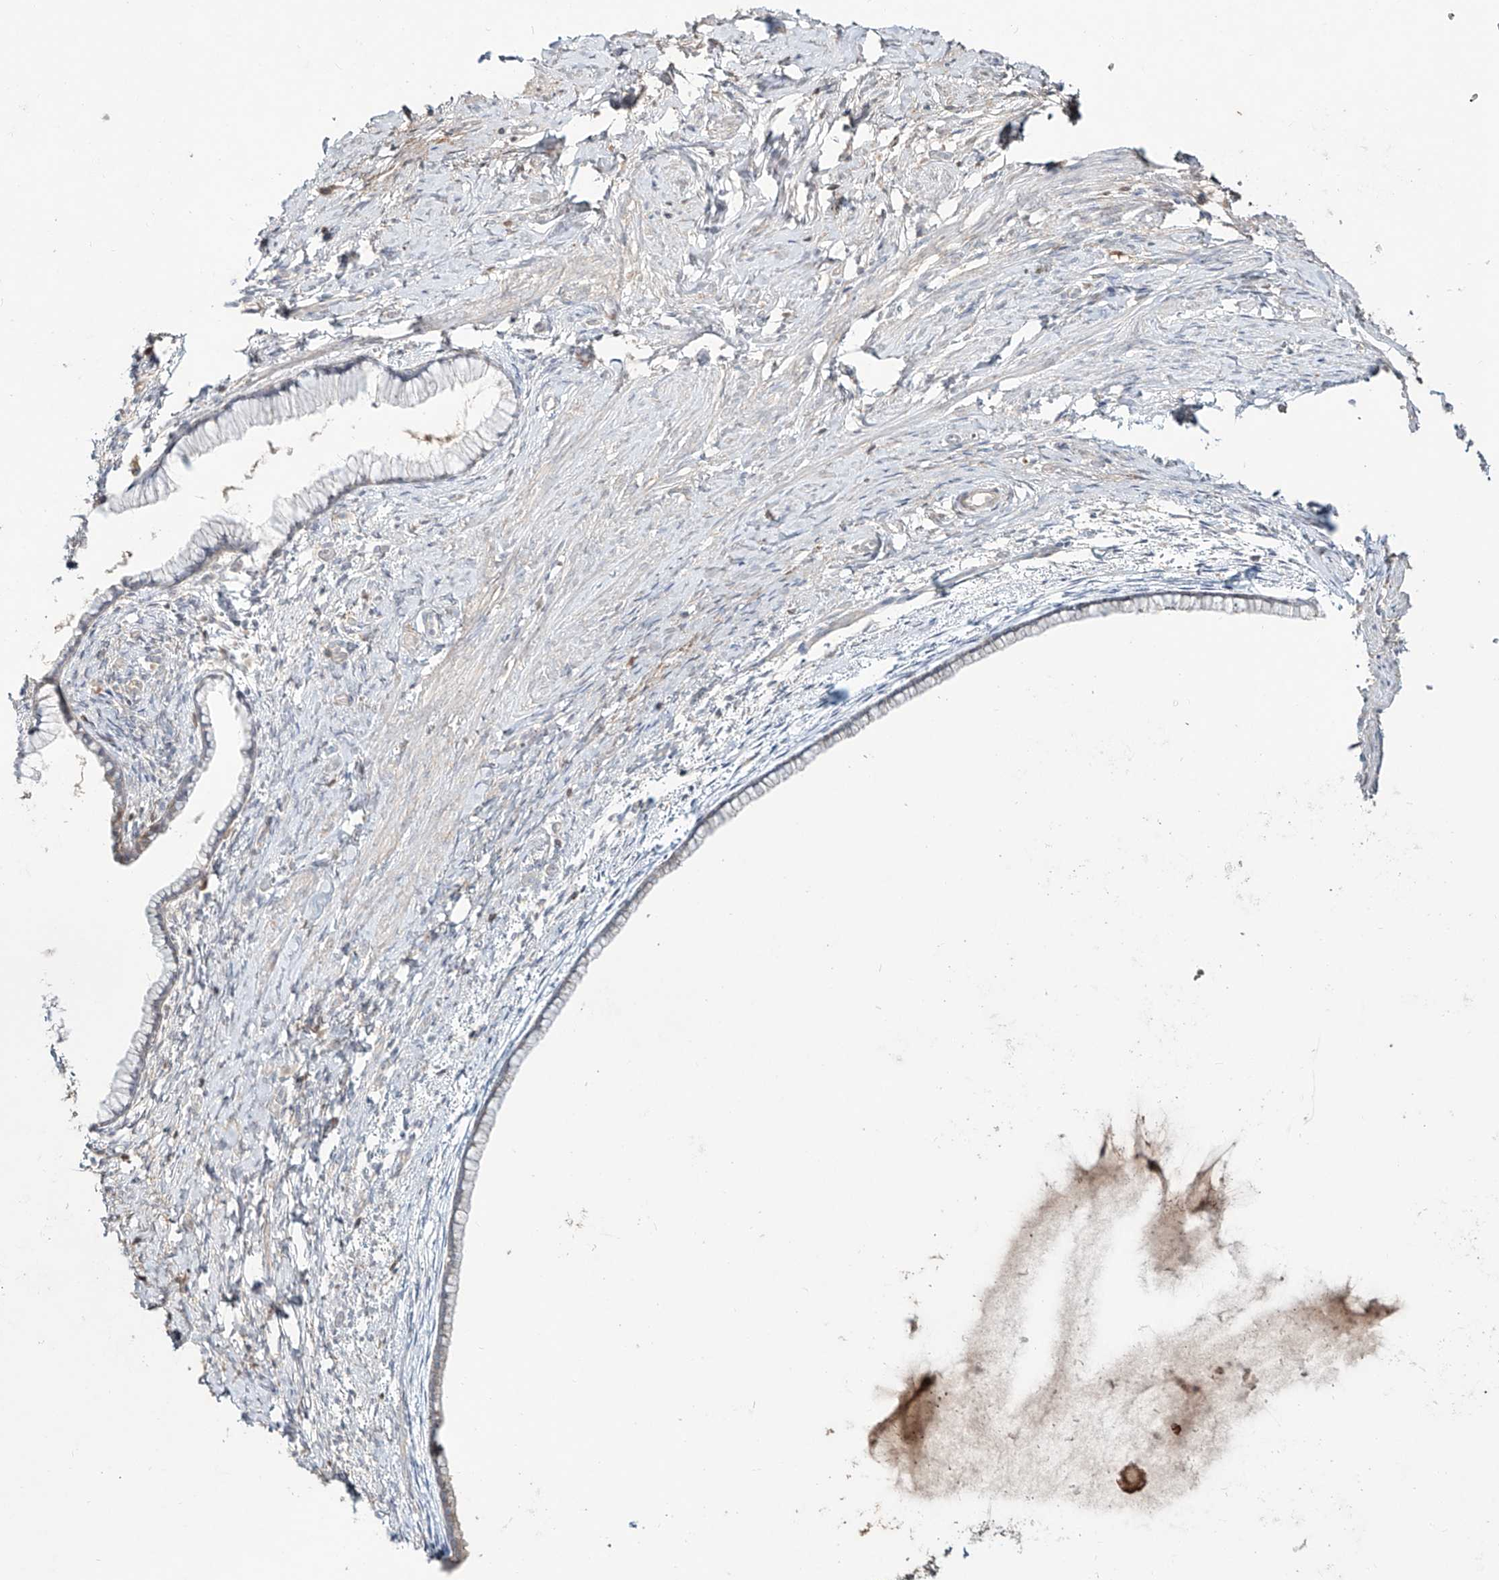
{"staining": {"intensity": "moderate", "quantity": "<25%", "location": "cytoplasmic/membranous"}, "tissue": "cervix", "cell_type": "Glandular cells", "image_type": "normal", "snomed": [{"axis": "morphology", "description": "Normal tissue, NOS"}, {"axis": "topography", "description": "Cervix"}], "caption": "DAB immunohistochemical staining of benign cervix reveals moderate cytoplasmic/membranous protein staining in about <25% of glandular cells.", "gene": "ERO1A", "patient": {"sex": "female", "age": 75}}